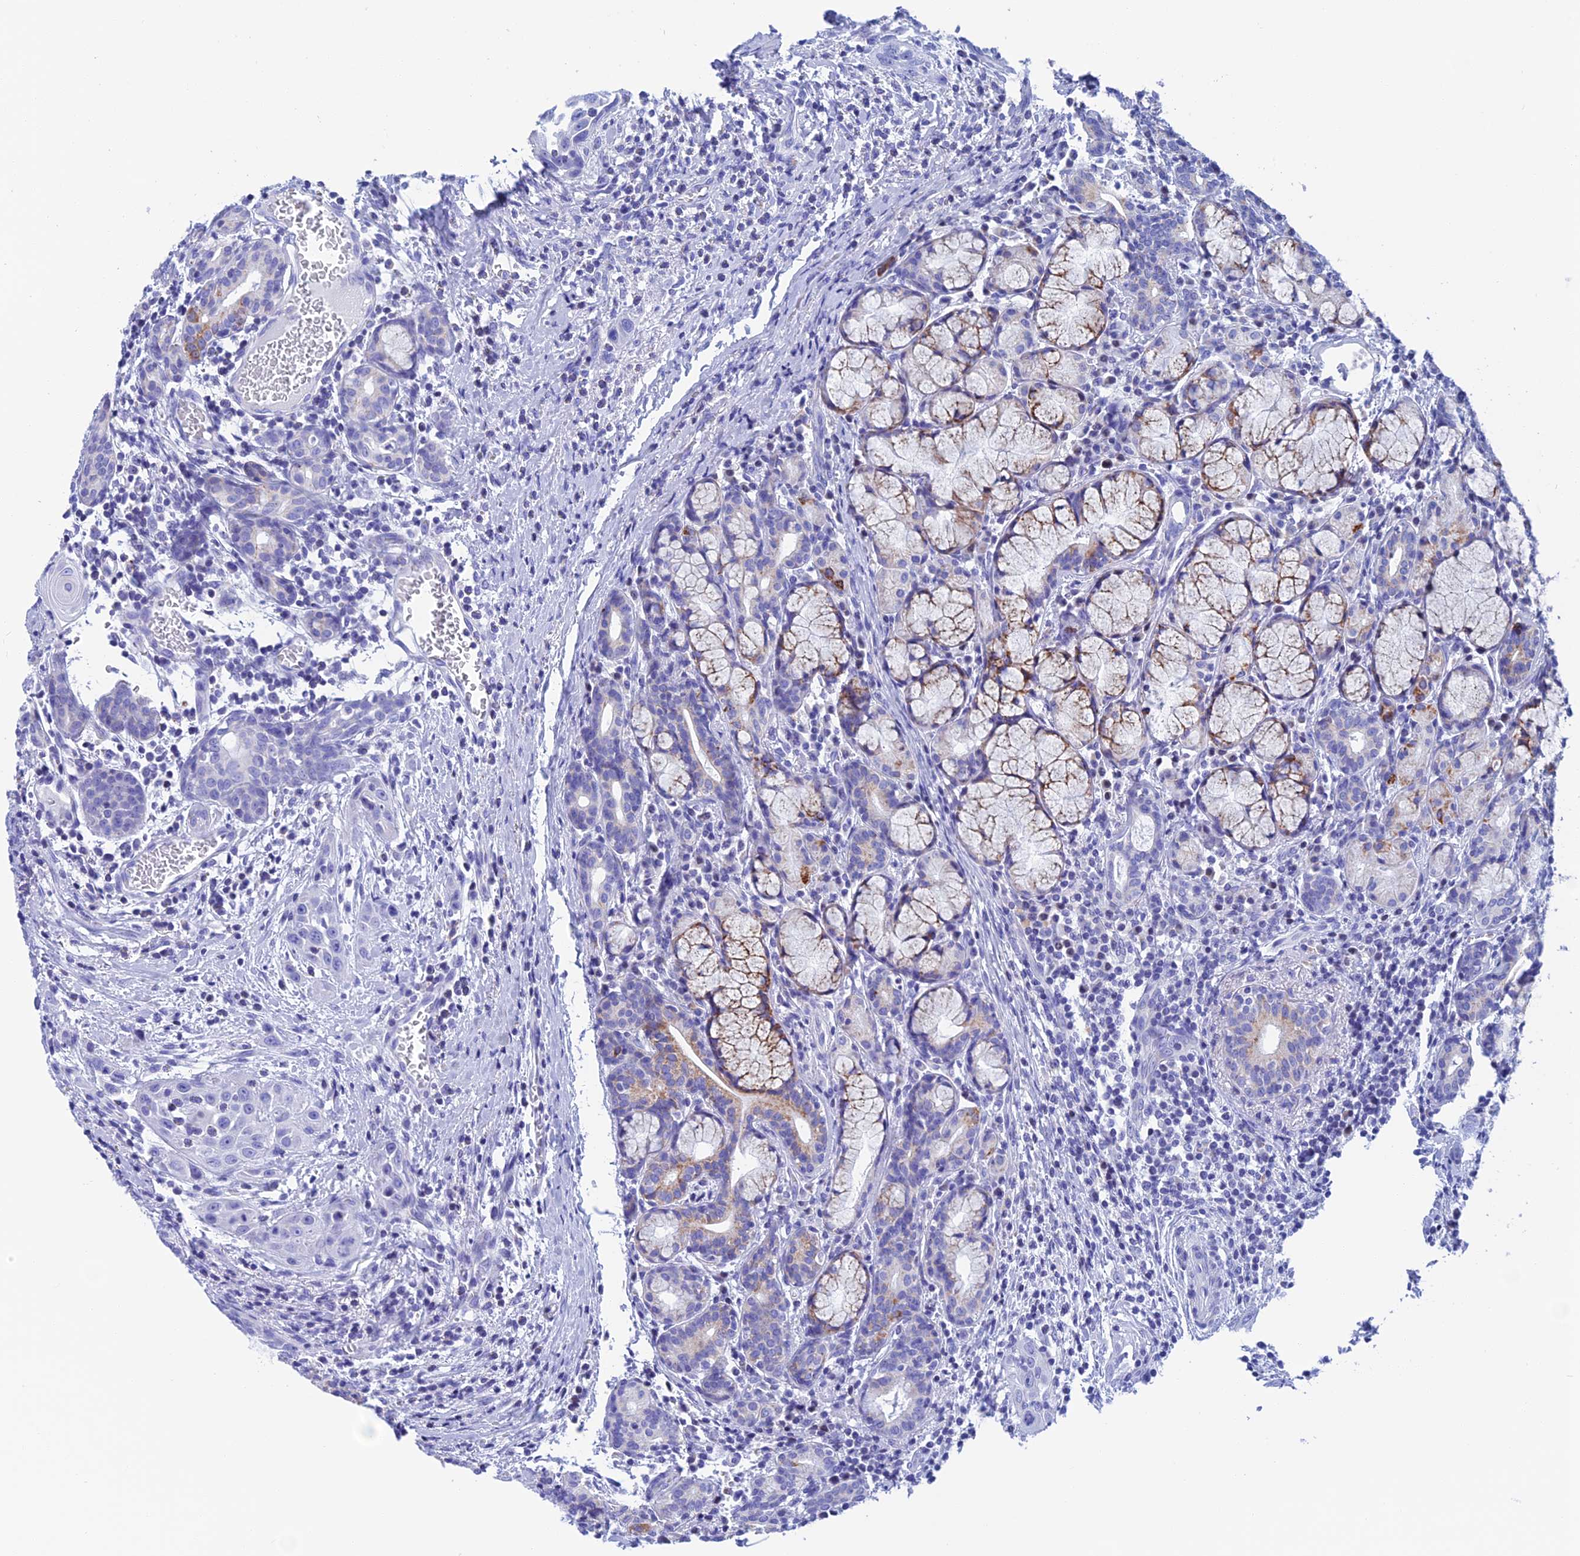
{"staining": {"intensity": "negative", "quantity": "none", "location": "none"}, "tissue": "head and neck cancer", "cell_type": "Tumor cells", "image_type": "cancer", "snomed": [{"axis": "morphology", "description": "Squamous cell carcinoma, NOS"}, {"axis": "topography", "description": "Oral tissue"}, {"axis": "topography", "description": "Head-Neck"}], "caption": "Tumor cells show no significant protein expression in head and neck cancer.", "gene": "NXPE4", "patient": {"sex": "female", "age": 50}}